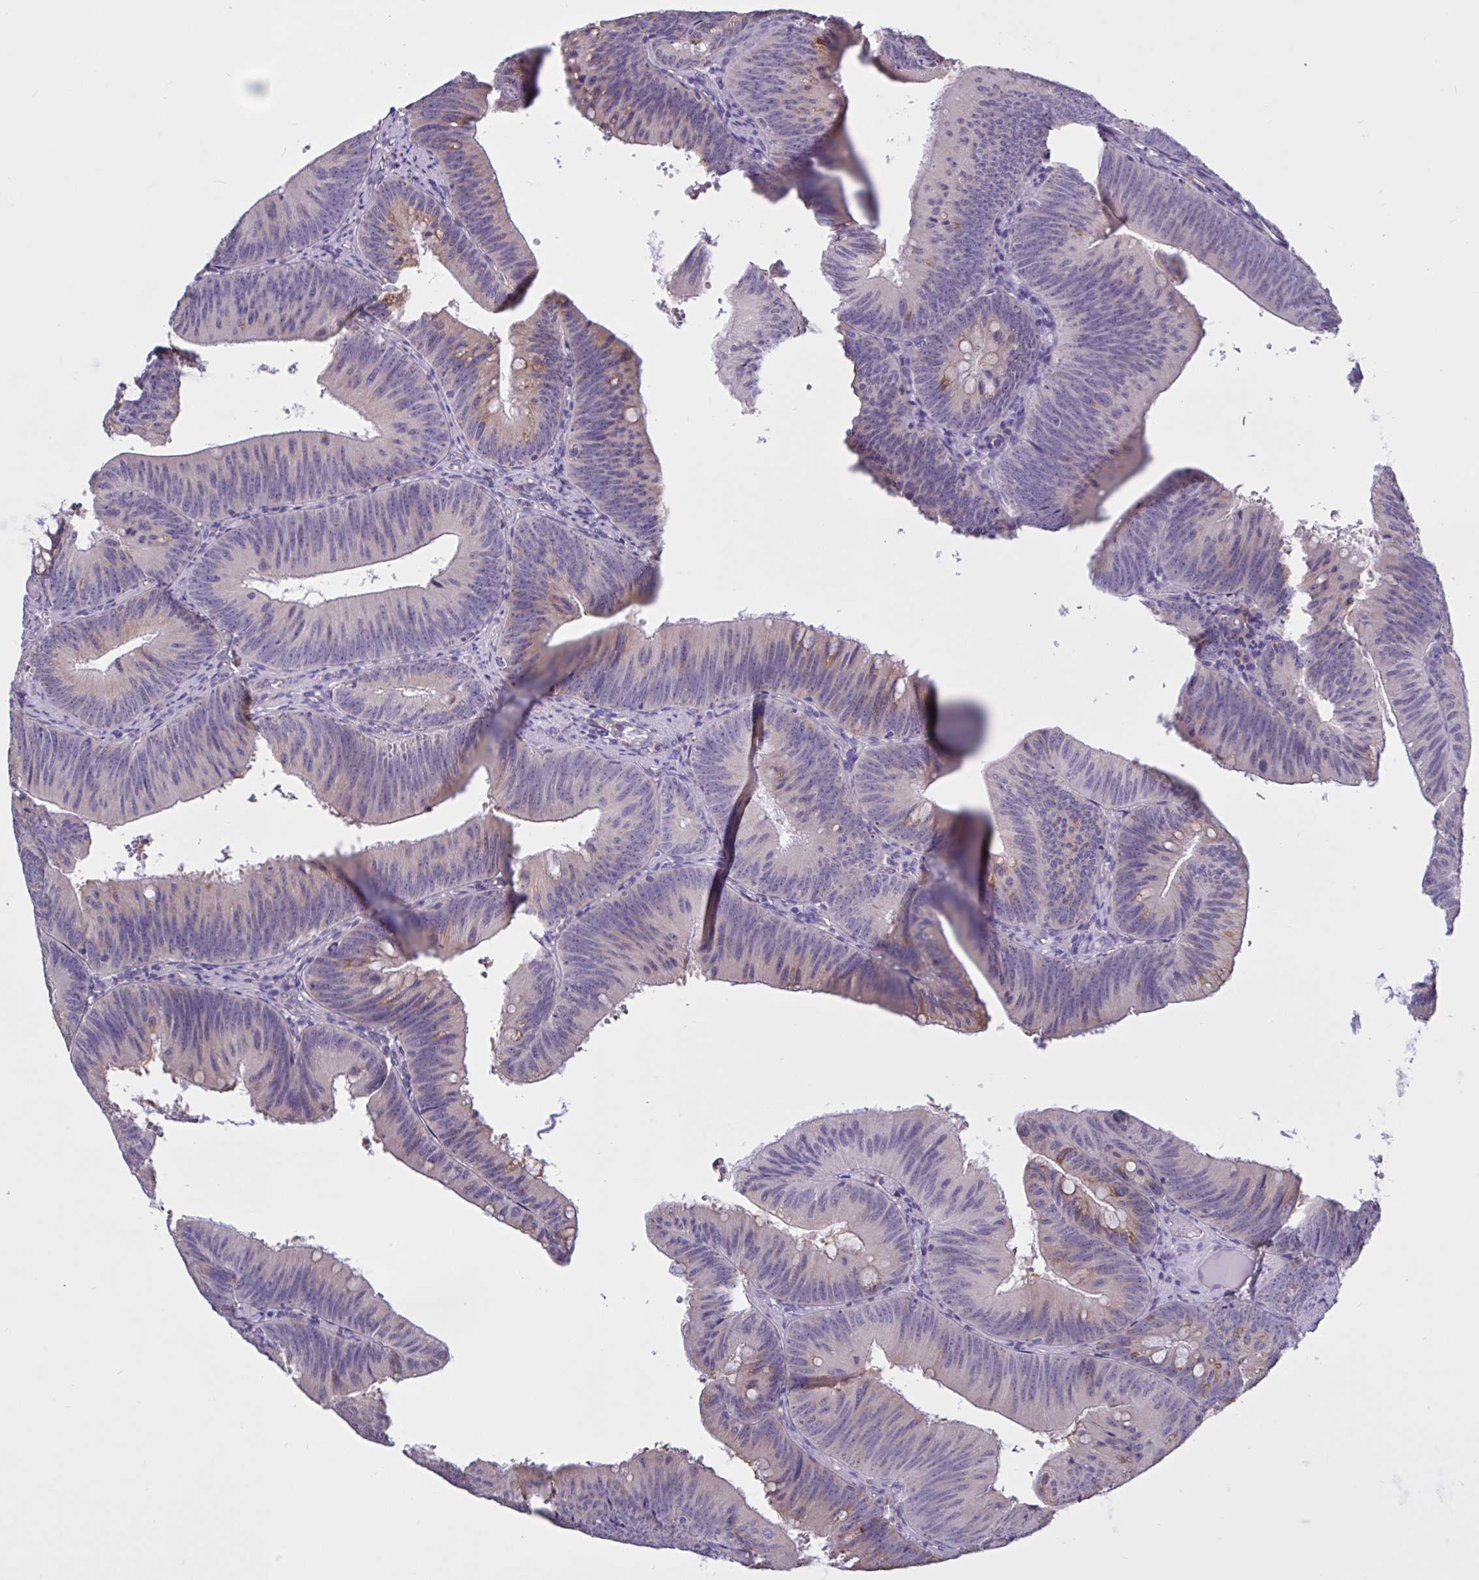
{"staining": {"intensity": "moderate", "quantity": "25%-75%", "location": "cytoplasmic/membranous"}, "tissue": "colorectal cancer", "cell_type": "Tumor cells", "image_type": "cancer", "snomed": [{"axis": "morphology", "description": "Adenocarcinoma, NOS"}, {"axis": "topography", "description": "Colon"}], "caption": "A micrograph showing moderate cytoplasmic/membranous positivity in about 25%-75% of tumor cells in colorectal cancer, as visualized by brown immunohistochemical staining.", "gene": "SLC66A1", "patient": {"sex": "male", "age": 84}}